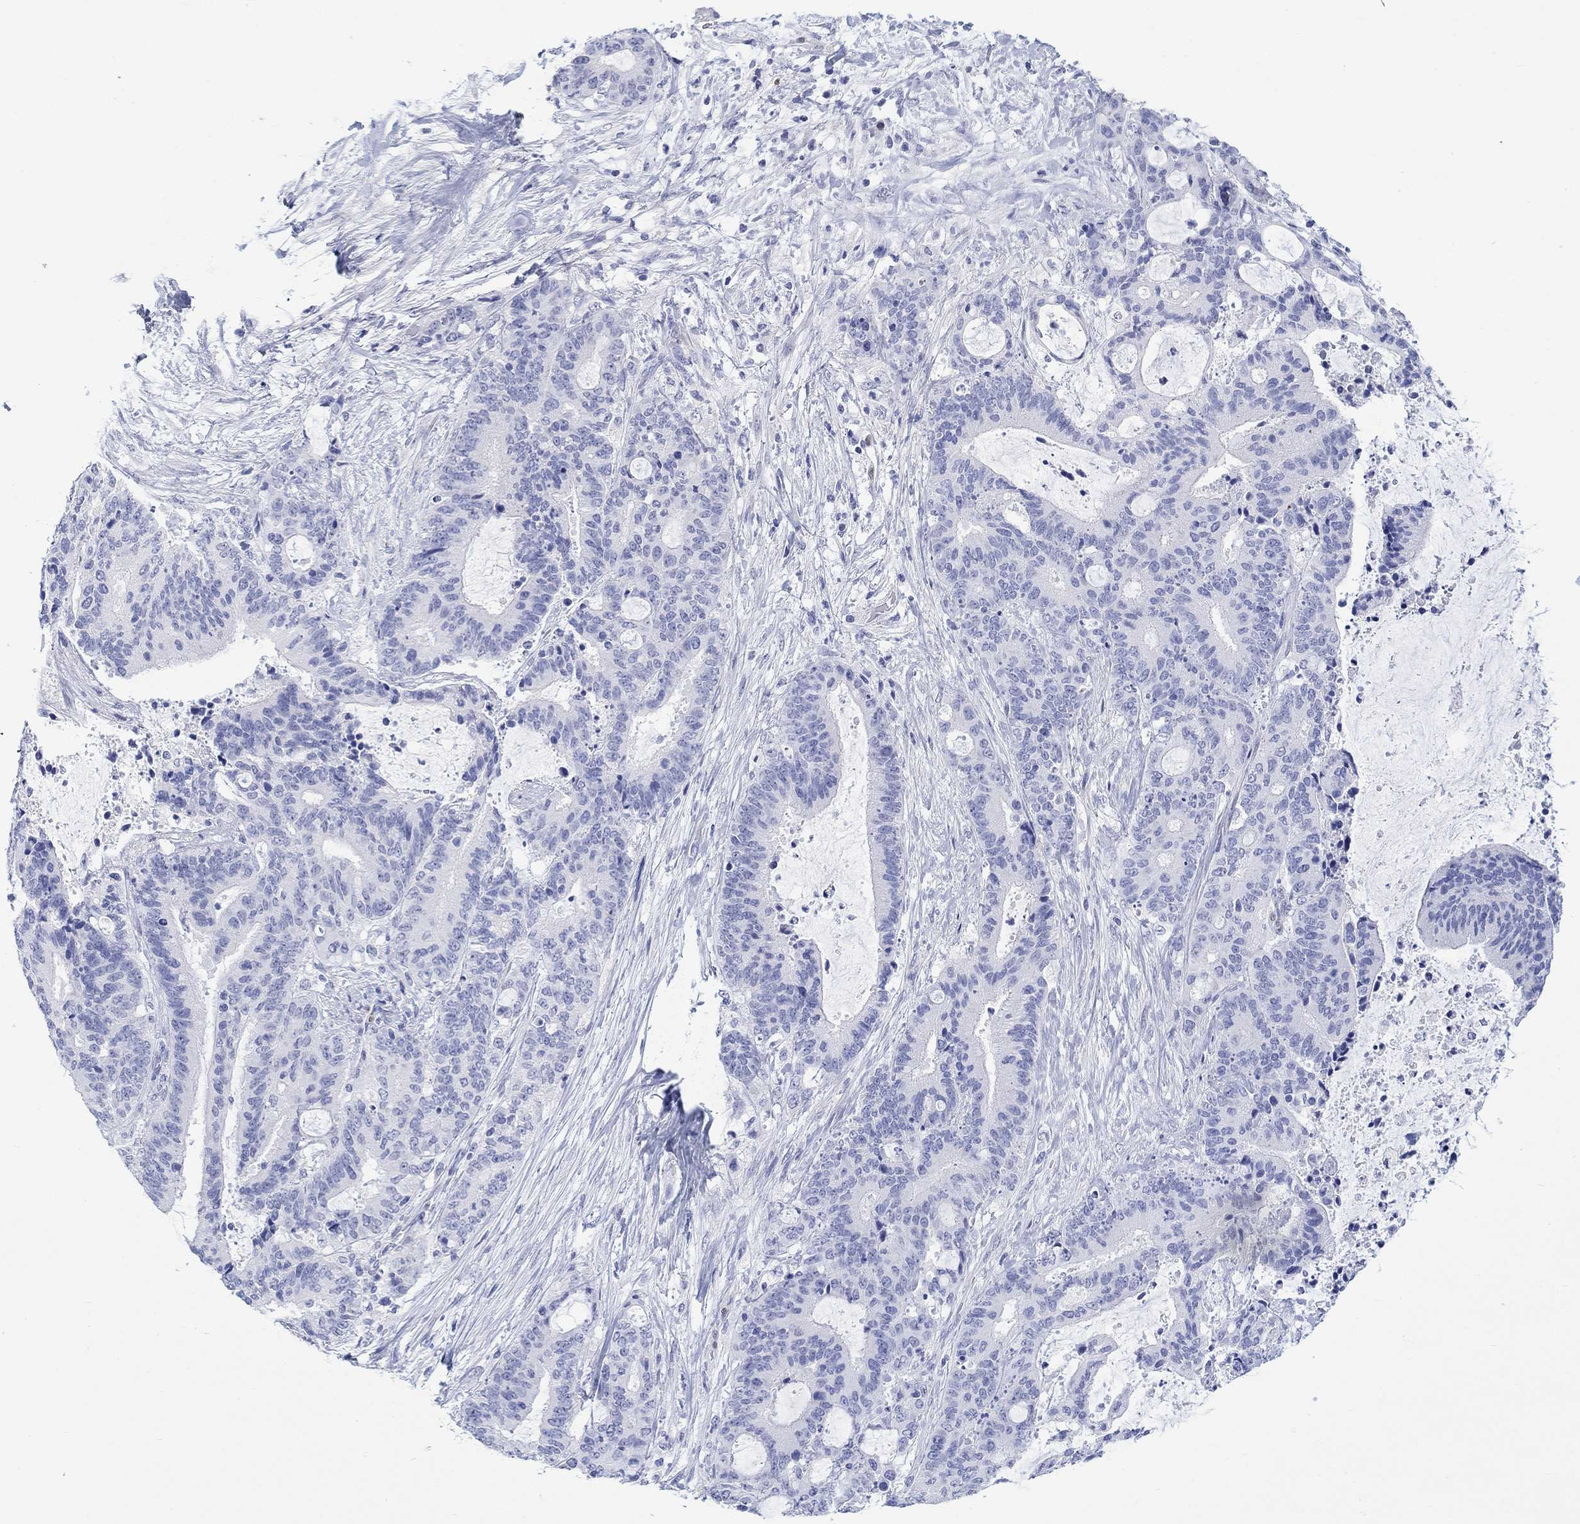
{"staining": {"intensity": "negative", "quantity": "none", "location": "none"}, "tissue": "liver cancer", "cell_type": "Tumor cells", "image_type": "cancer", "snomed": [{"axis": "morphology", "description": "Cholangiocarcinoma"}, {"axis": "topography", "description": "Liver"}], "caption": "Histopathology image shows no protein expression in tumor cells of liver cholangiocarcinoma tissue.", "gene": "MSI1", "patient": {"sex": "female", "age": 73}}